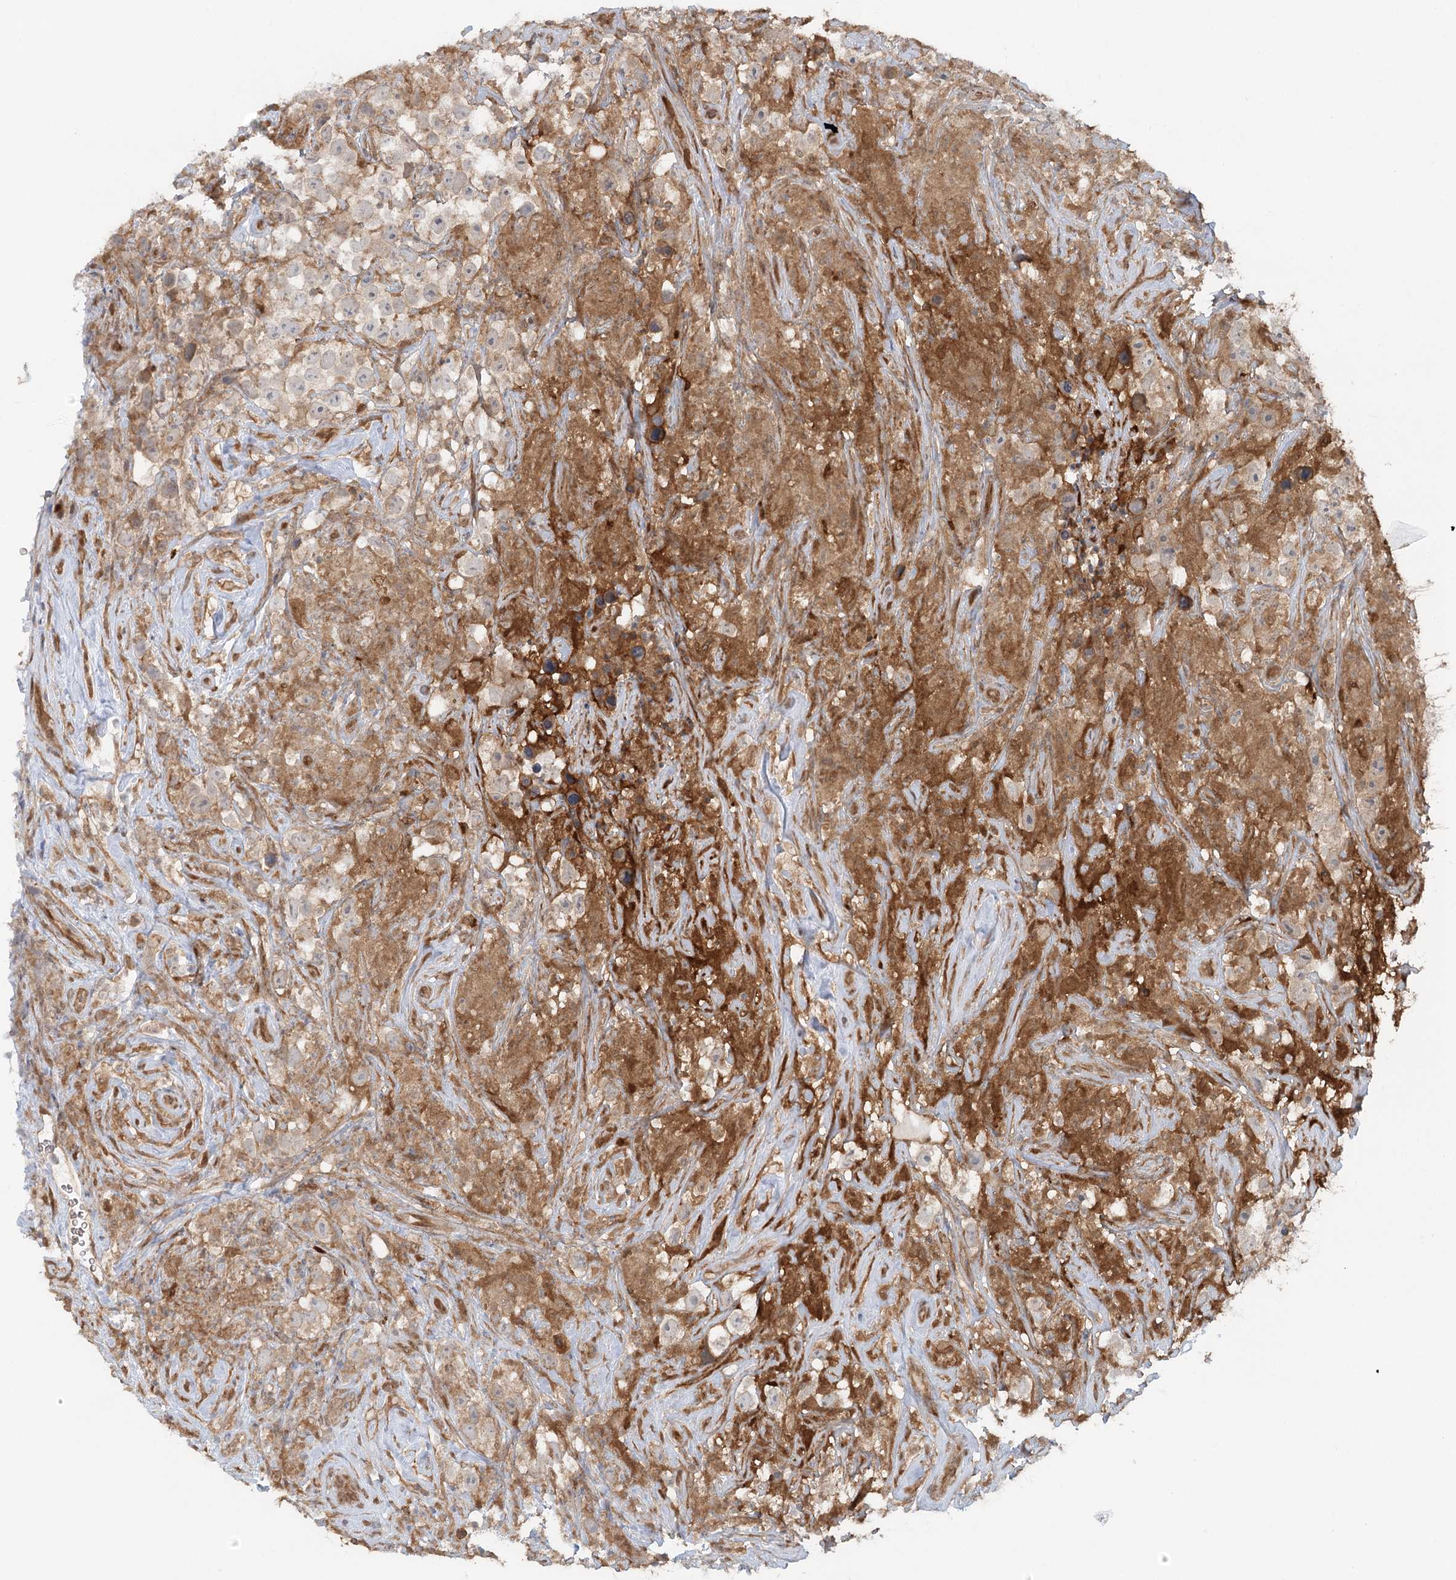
{"staining": {"intensity": "weak", "quantity": "25%-75%", "location": "cytoplasmic/membranous"}, "tissue": "testis cancer", "cell_type": "Tumor cells", "image_type": "cancer", "snomed": [{"axis": "morphology", "description": "Seminoma, NOS"}, {"axis": "topography", "description": "Testis"}], "caption": "Protein staining of seminoma (testis) tissue demonstrates weak cytoplasmic/membranous staining in approximately 25%-75% of tumor cells. (DAB = brown stain, brightfield microscopy at high magnification).", "gene": "GBE1", "patient": {"sex": "male", "age": 49}}